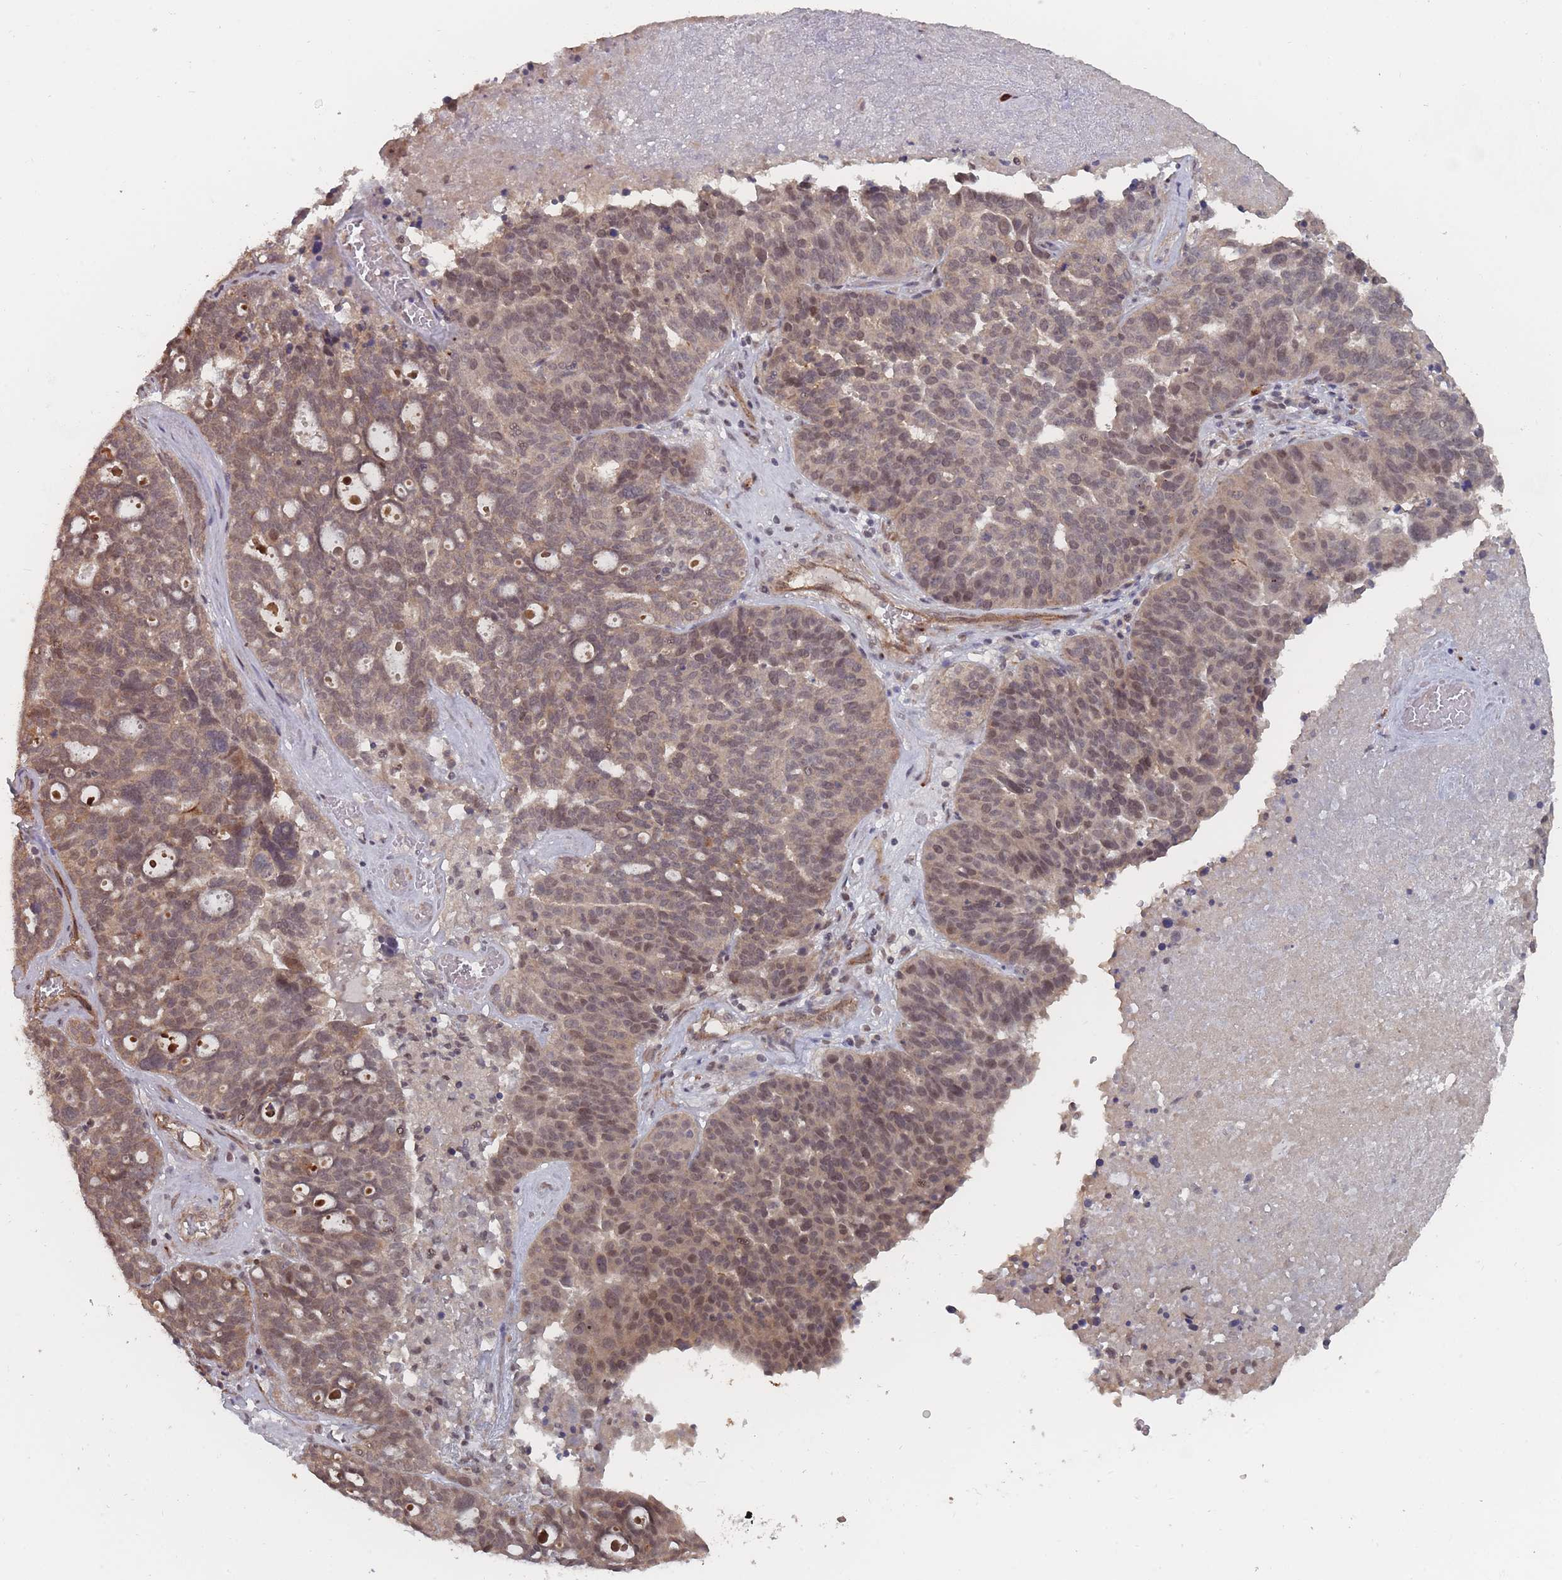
{"staining": {"intensity": "moderate", "quantity": ">75%", "location": "cytoplasmic/membranous,nuclear"}, "tissue": "ovarian cancer", "cell_type": "Tumor cells", "image_type": "cancer", "snomed": [{"axis": "morphology", "description": "Cystadenocarcinoma, serous, NOS"}, {"axis": "topography", "description": "Ovary"}], "caption": "Protein staining by IHC shows moderate cytoplasmic/membranous and nuclear positivity in approximately >75% of tumor cells in ovarian cancer (serous cystadenocarcinoma).", "gene": "CNTRL", "patient": {"sex": "female", "age": 59}}